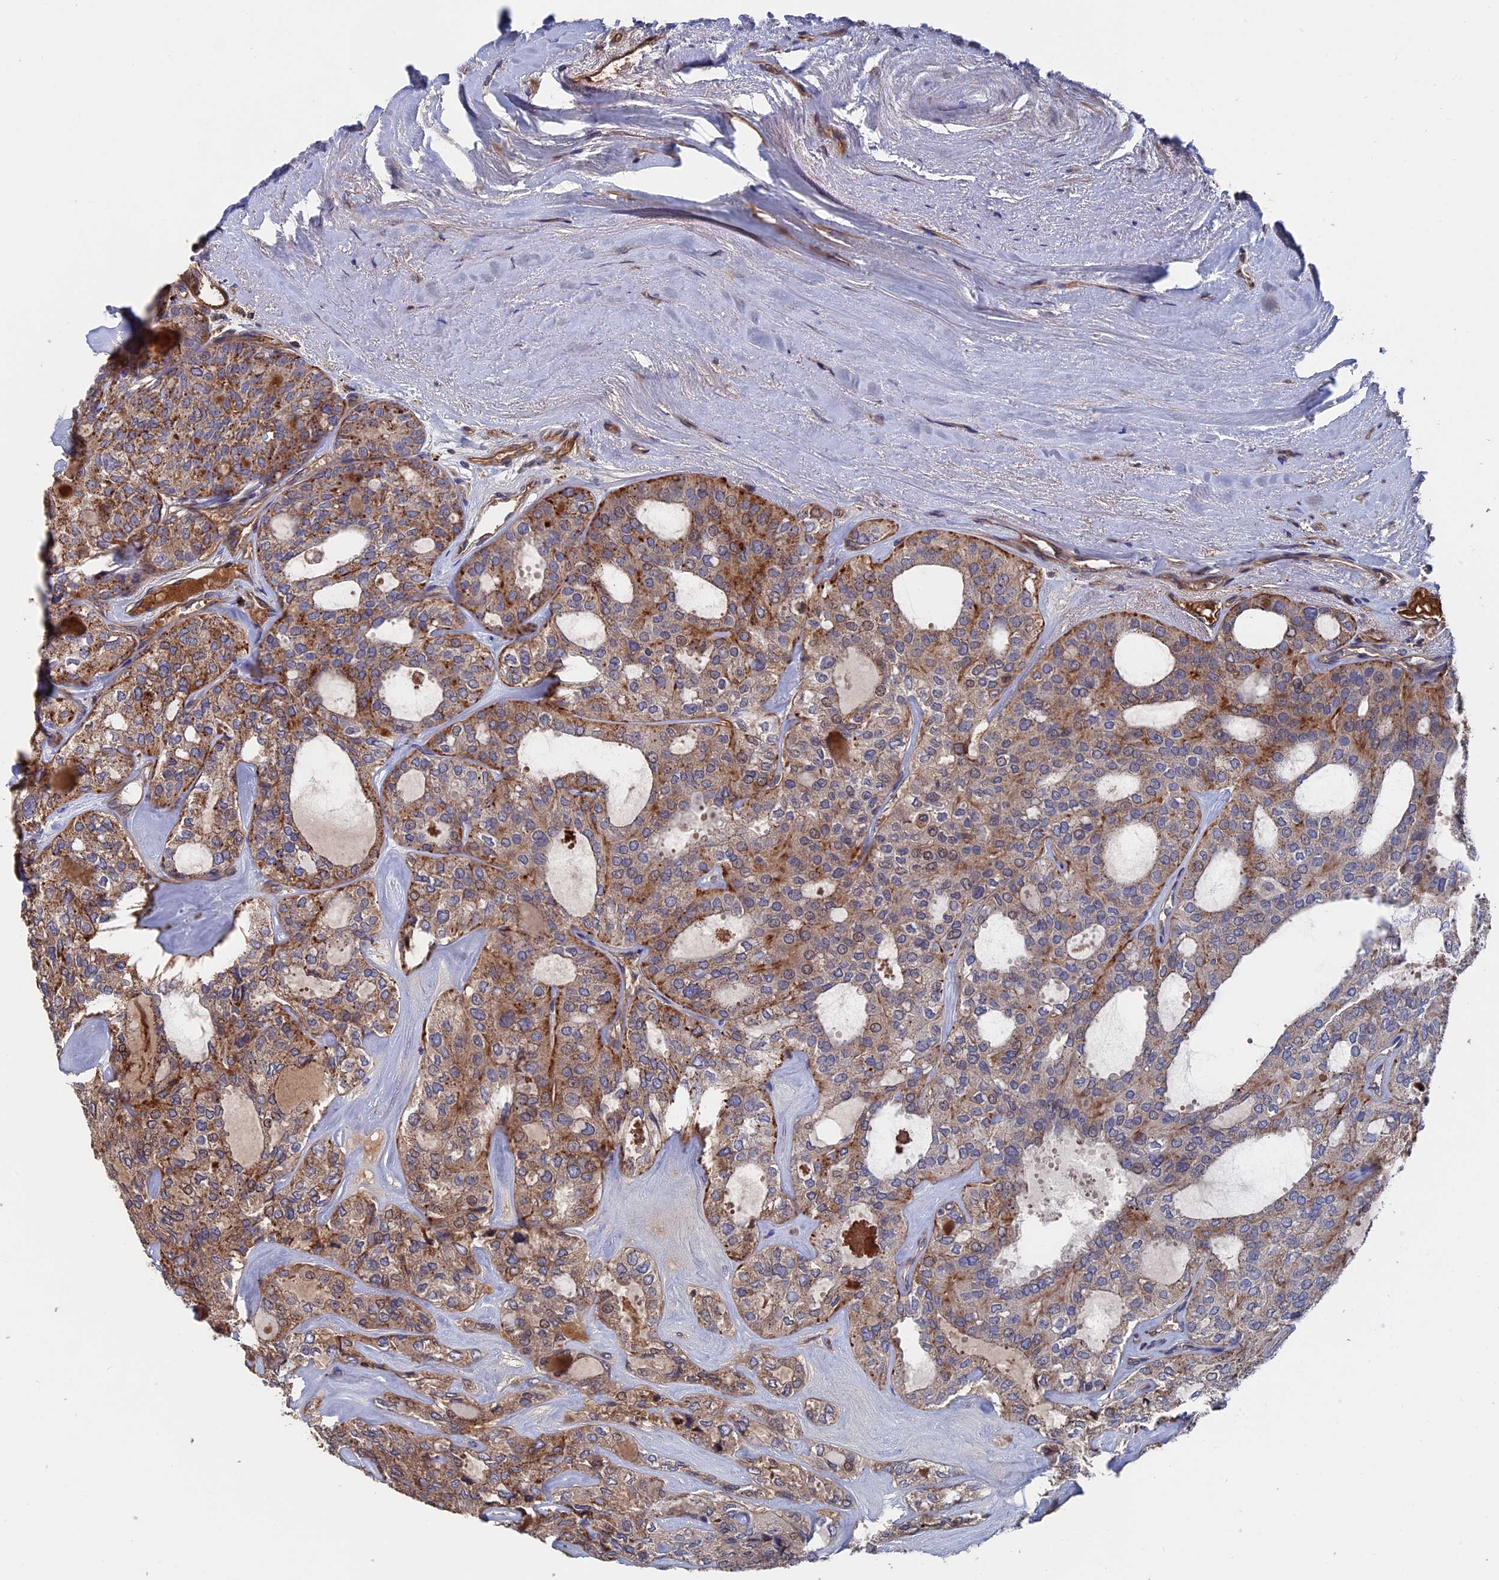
{"staining": {"intensity": "moderate", "quantity": ">75%", "location": "cytoplasmic/membranous"}, "tissue": "thyroid cancer", "cell_type": "Tumor cells", "image_type": "cancer", "snomed": [{"axis": "morphology", "description": "Follicular adenoma carcinoma, NOS"}, {"axis": "topography", "description": "Thyroid gland"}], "caption": "This is an image of immunohistochemistry staining of thyroid follicular adenoma carcinoma, which shows moderate positivity in the cytoplasmic/membranous of tumor cells.", "gene": "RPUSD1", "patient": {"sex": "male", "age": 75}}